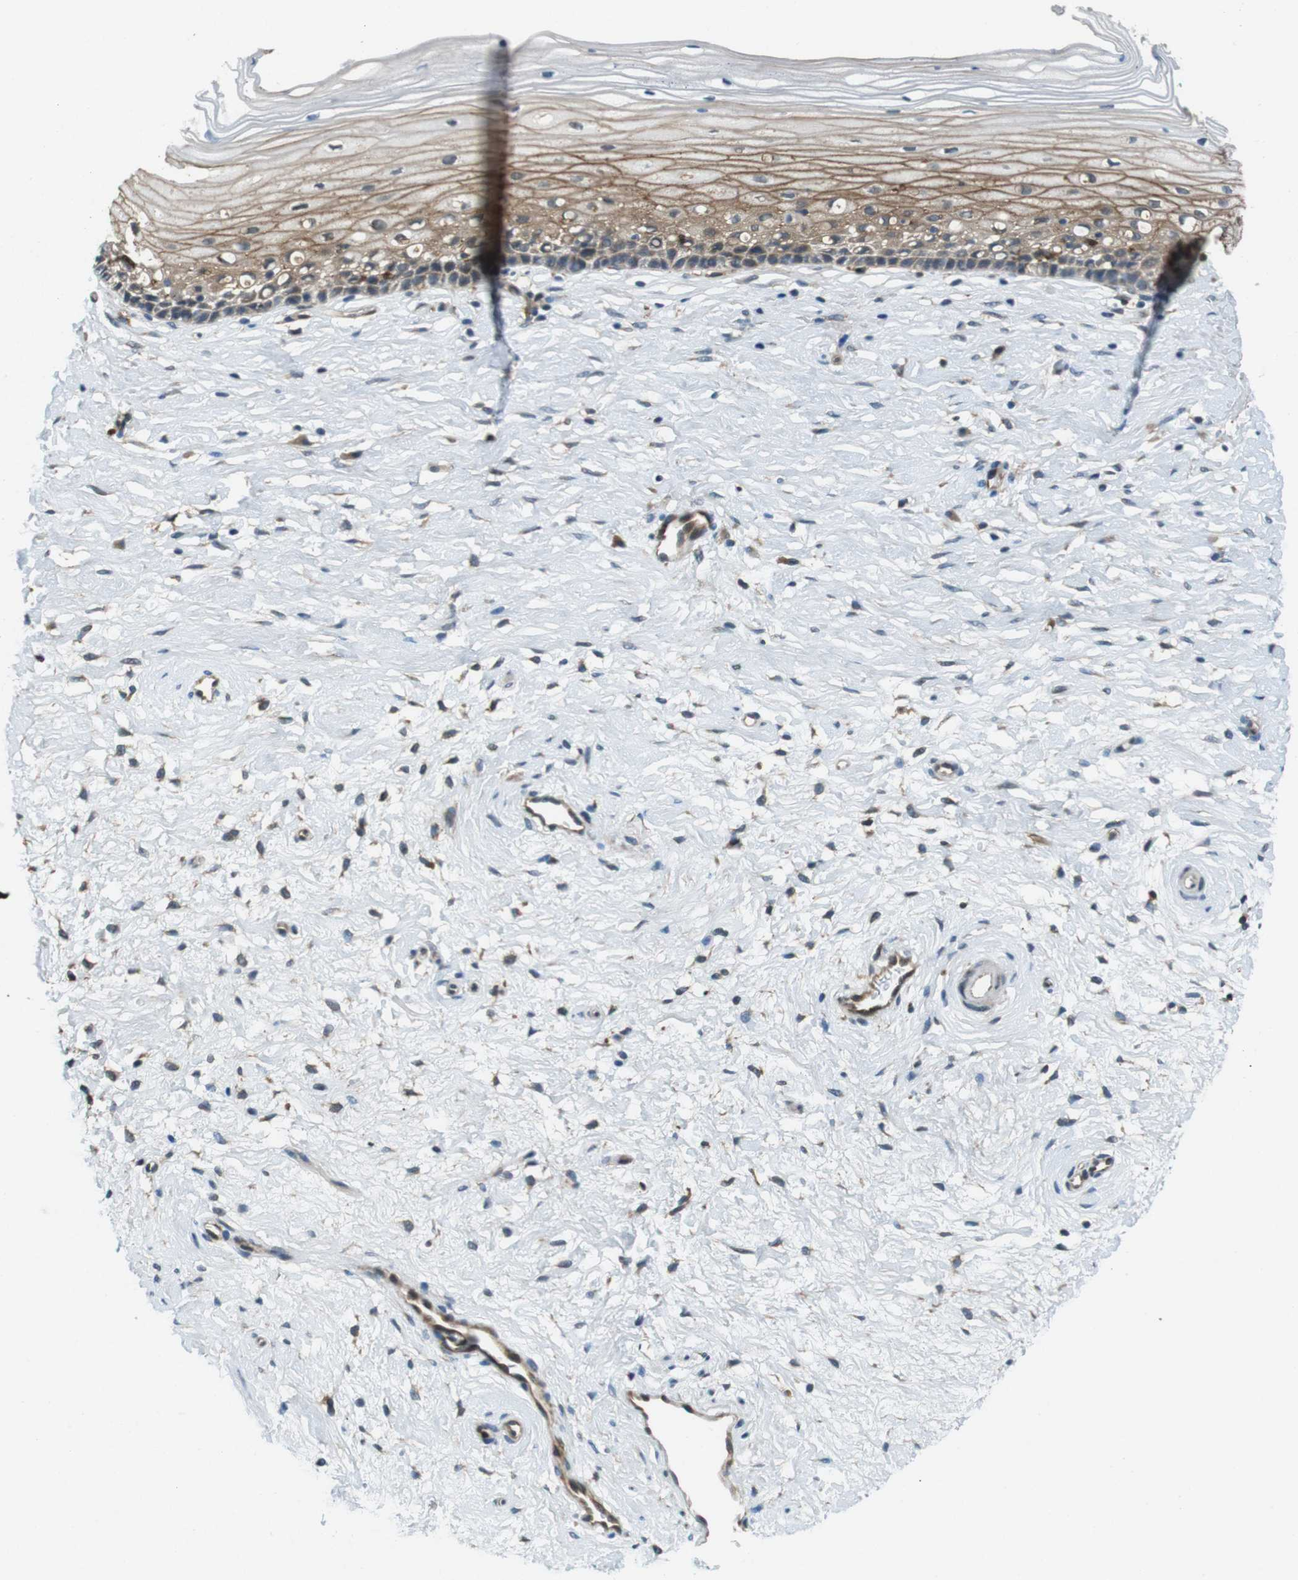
{"staining": {"intensity": "moderate", "quantity": ">75%", "location": "cytoplasmic/membranous"}, "tissue": "cervix", "cell_type": "Glandular cells", "image_type": "normal", "snomed": [{"axis": "morphology", "description": "Normal tissue, NOS"}, {"axis": "topography", "description": "Cervix"}], "caption": "A histopathology image showing moderate cytoplasmic/membranous positivity in approximately >75% of glandular cells in normal cervix, as visualized by brown immunohistochemical staining.", "gene": "PALD1", "patient": {"sex": "female", "age": 39}}